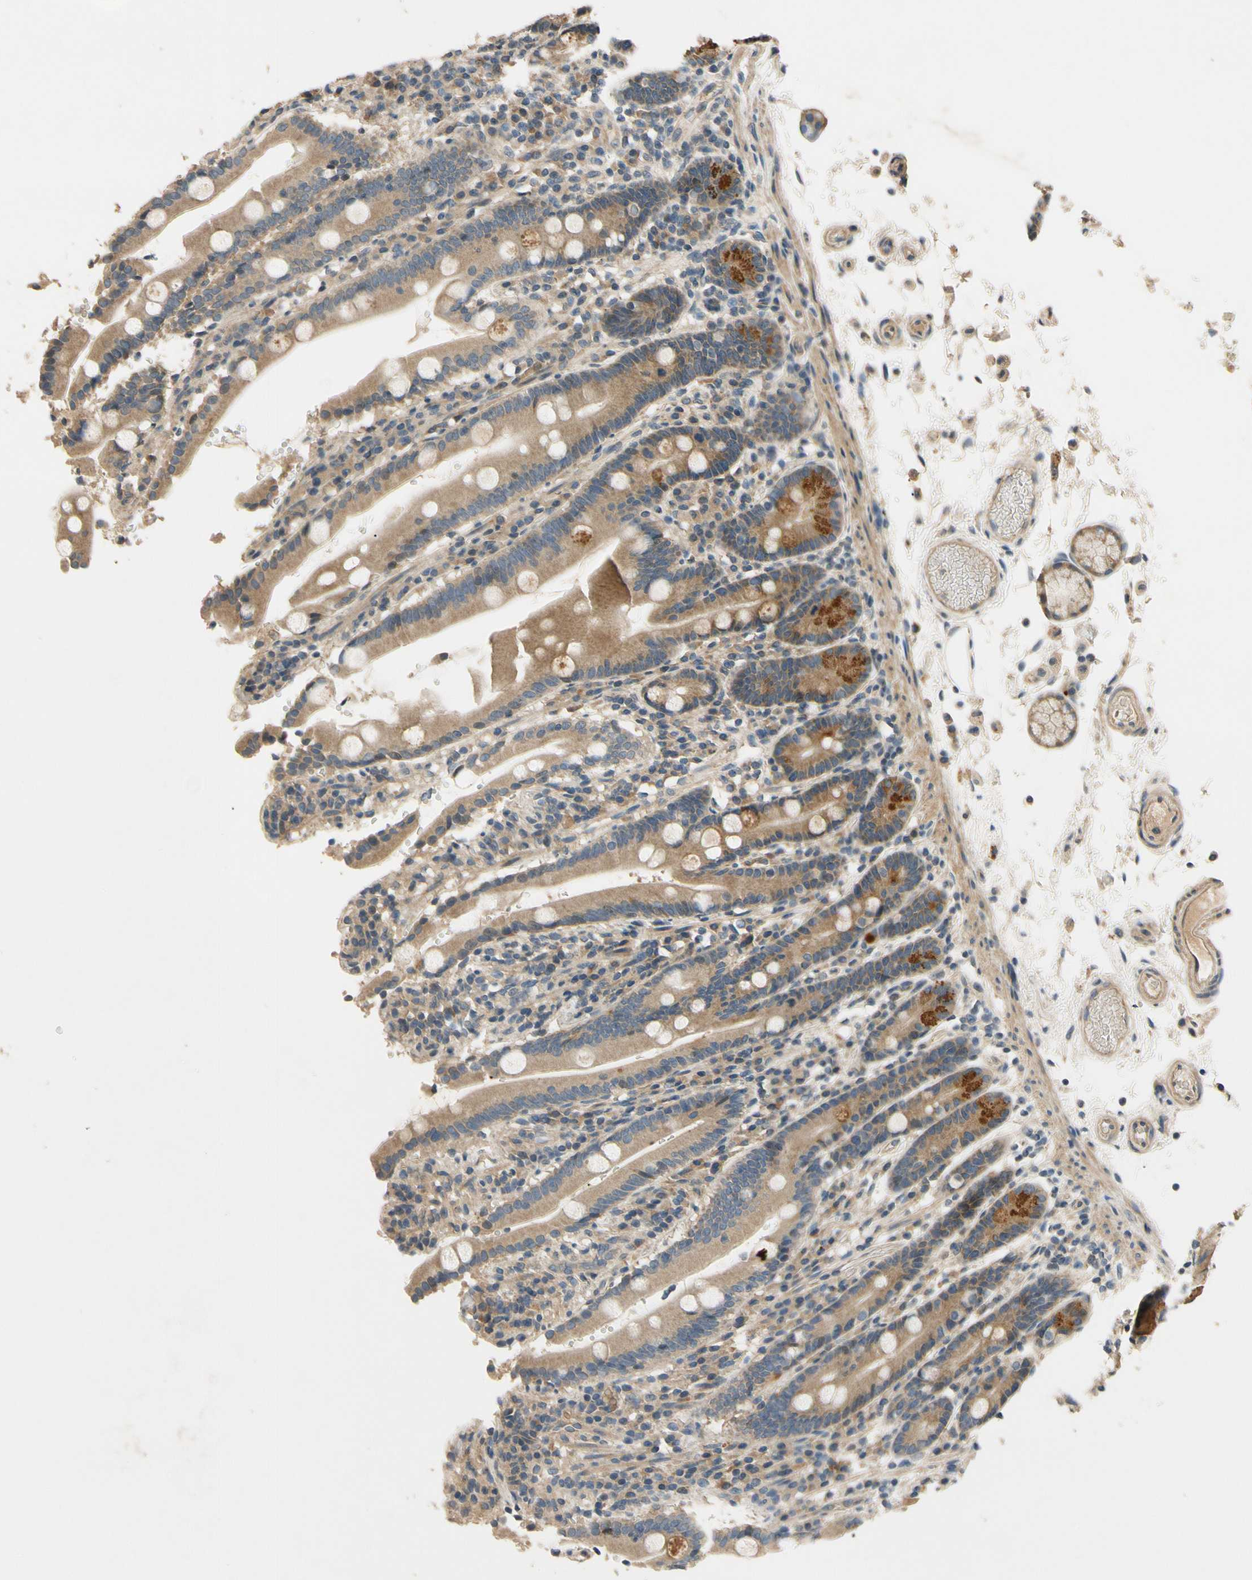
{"staining": {"intensity": "moderate", "quantity": ">75%", "location": "cytoplasmic/membranous"}, "tissue": "duodenum", "cell_type": "Glandular cells", "image_type": "normal", "snomed": [{"axis": "morphology", "description": "Normal tissue, NOS"}, {"axis": "topography", "description": "Small intestine, NOS"}], "caption": "Protein expression analysis of benign human duodenum reveals moderate cytoplasmic/membranous expression in approximately >75% of glandular cells. Nuclei are stained in blue.", "gene": "ALKBH3", "patient": {"sex": "female", "age": 71}}